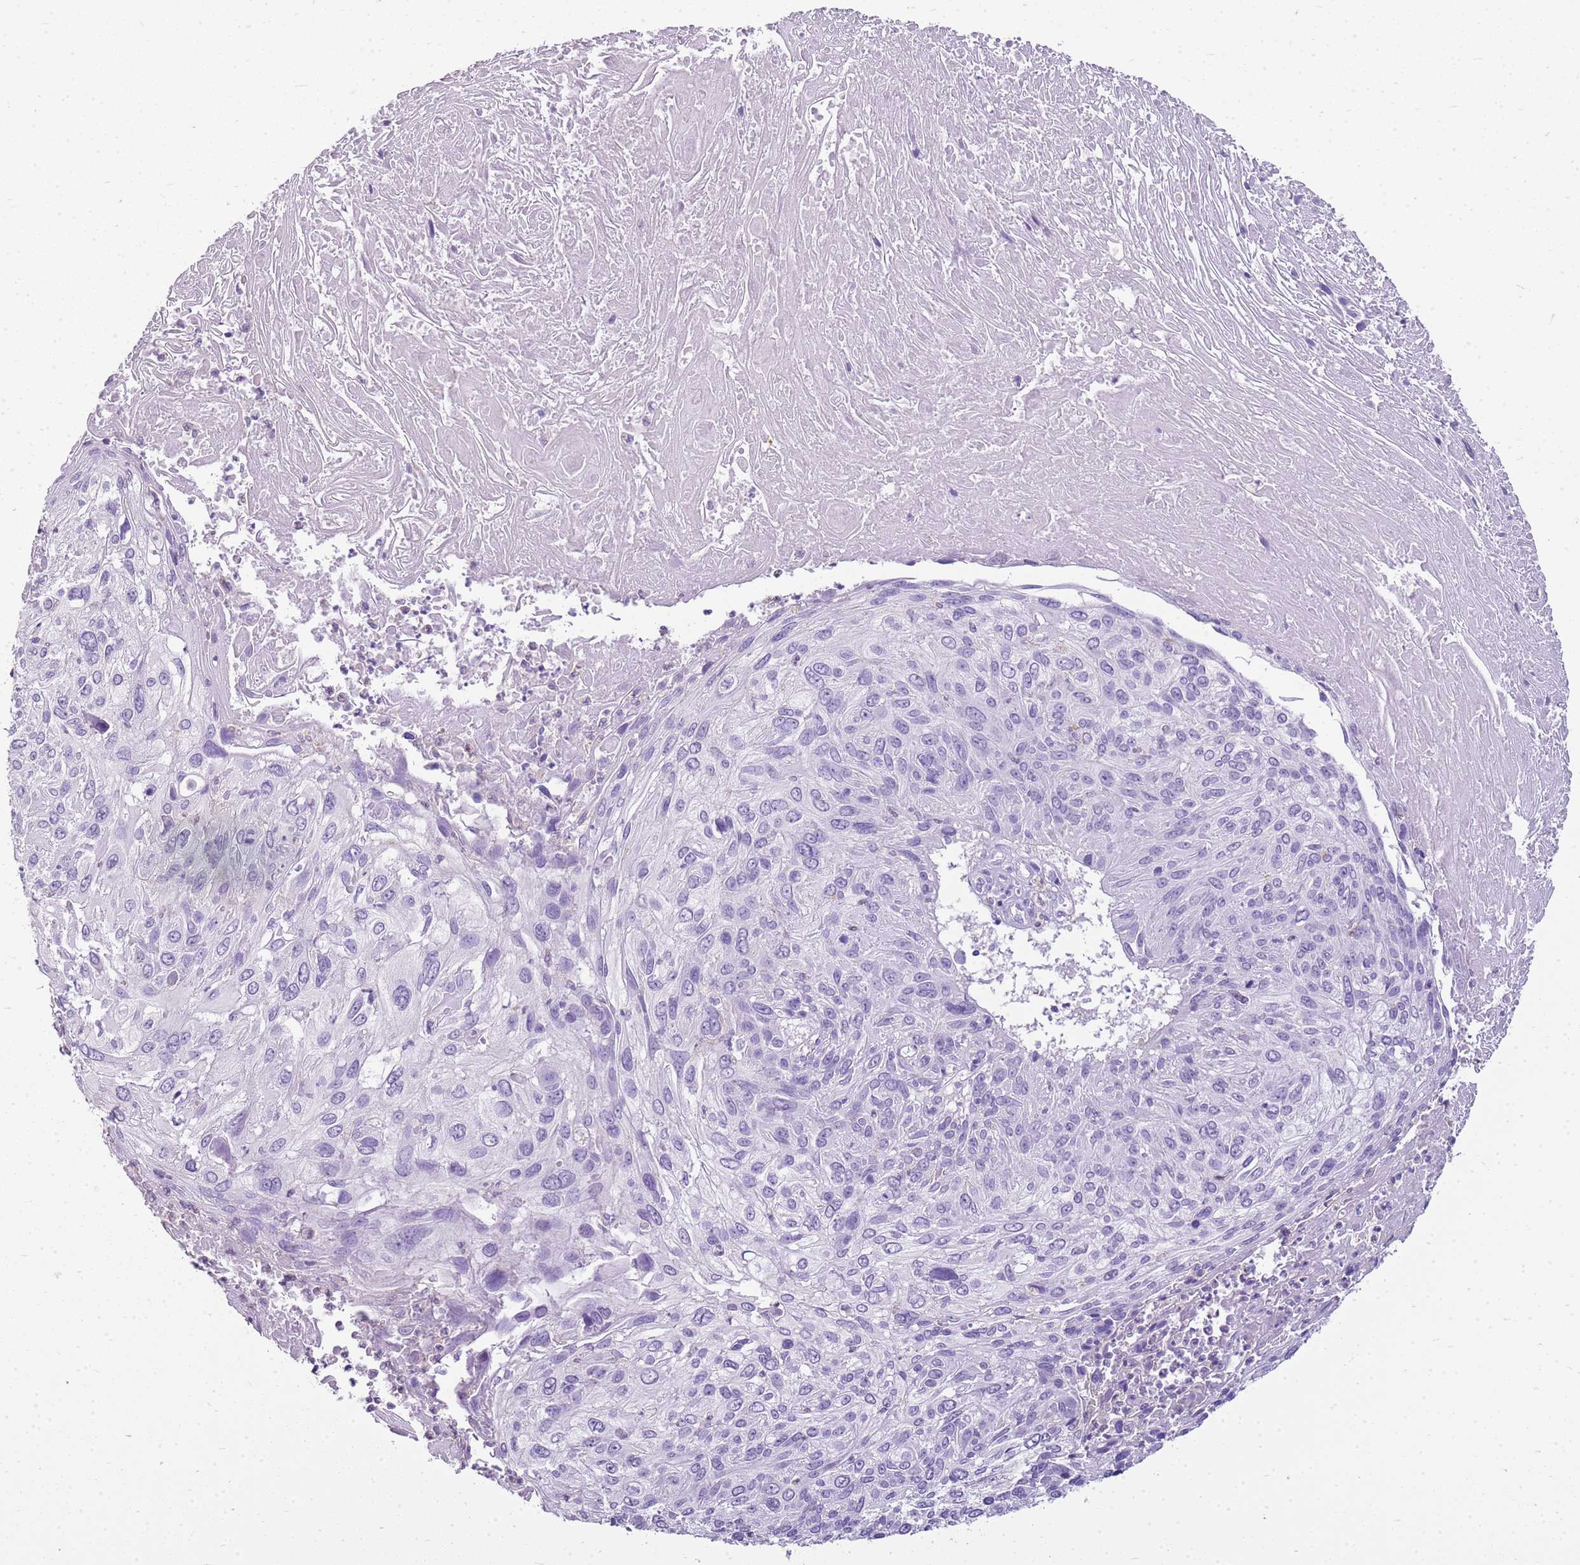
{"staining": {"intensity": "negative", "quantity": "none", "location": "none"}, "tissue": "cervical cancer", "cell_type": "Tumor cells", "image_type": "cancer", "snomed": [{"axis": "morphology", "description": "Squamous cell carcinoma, NOS"}, {"axis": "topography", "description": "Cervix"}], "caption": "Immunohistochemistry image of neoplastic tissue: cervical cancer (squamous cell carcinoma) stained with DAB demonstrates no significant protein expression in tumor cells. (DAB immunohistochemistry, high magnification).", "gene": "SULT1E1", "patient": {"sex": "female", "age": 51}}